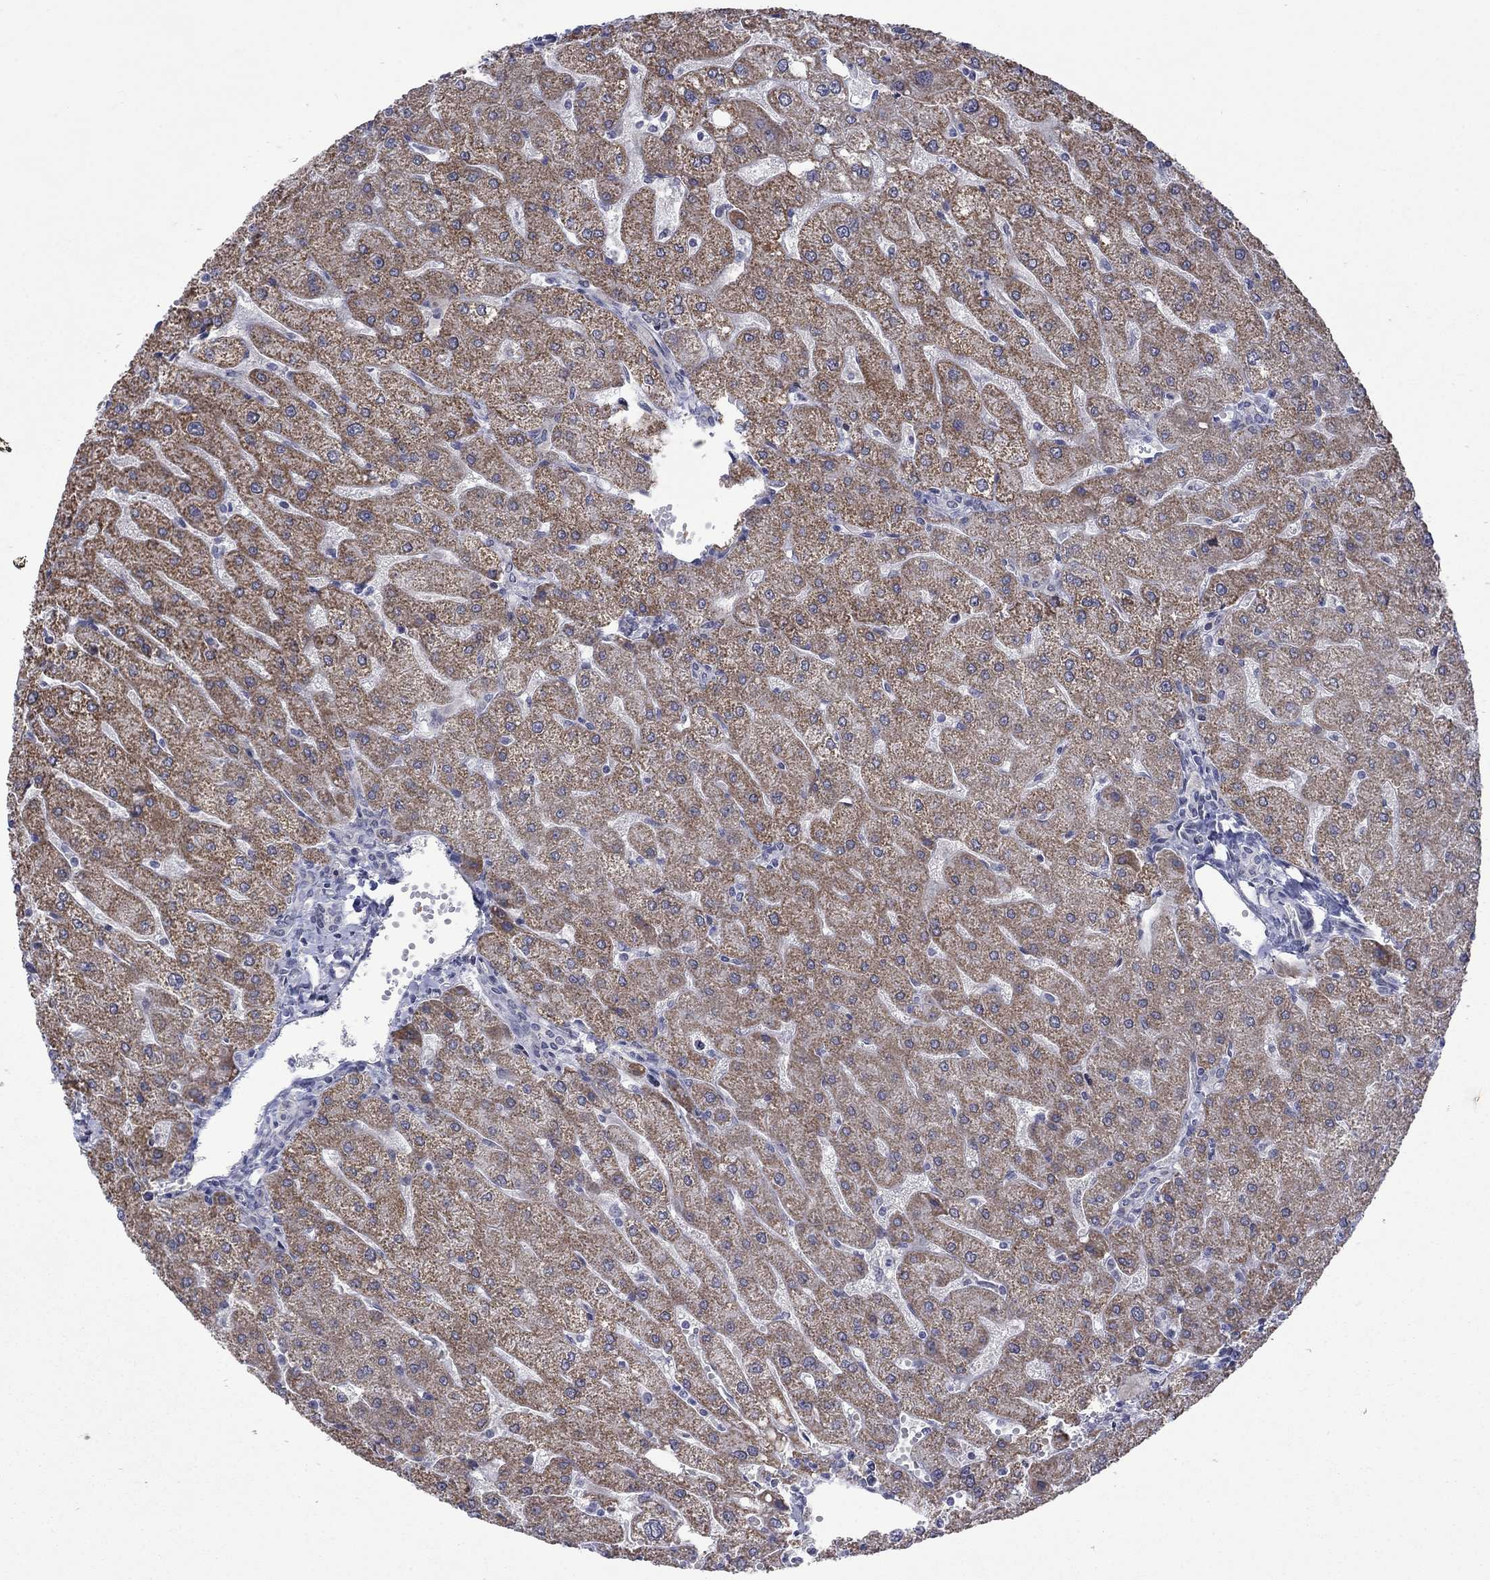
{"staining": {"intensity": "negative", "quantity": "none", "location": "none"}, "tissue": "liver", "cell_type": "Cholangiocytes", "image_type": "normal", "snomed": [{"axis": "morphology", "description": "Normal tissue, NOS"}, {"axis": "topography", "description": "Liver"}], "caption": "IHC photomicrograph of unremarkable human liver stained for a protein (brown), which demonstrates no positivity in cholangiocytes.", "gene": "KCNJ16", "patient": {"sex": "male", "age": 67}}